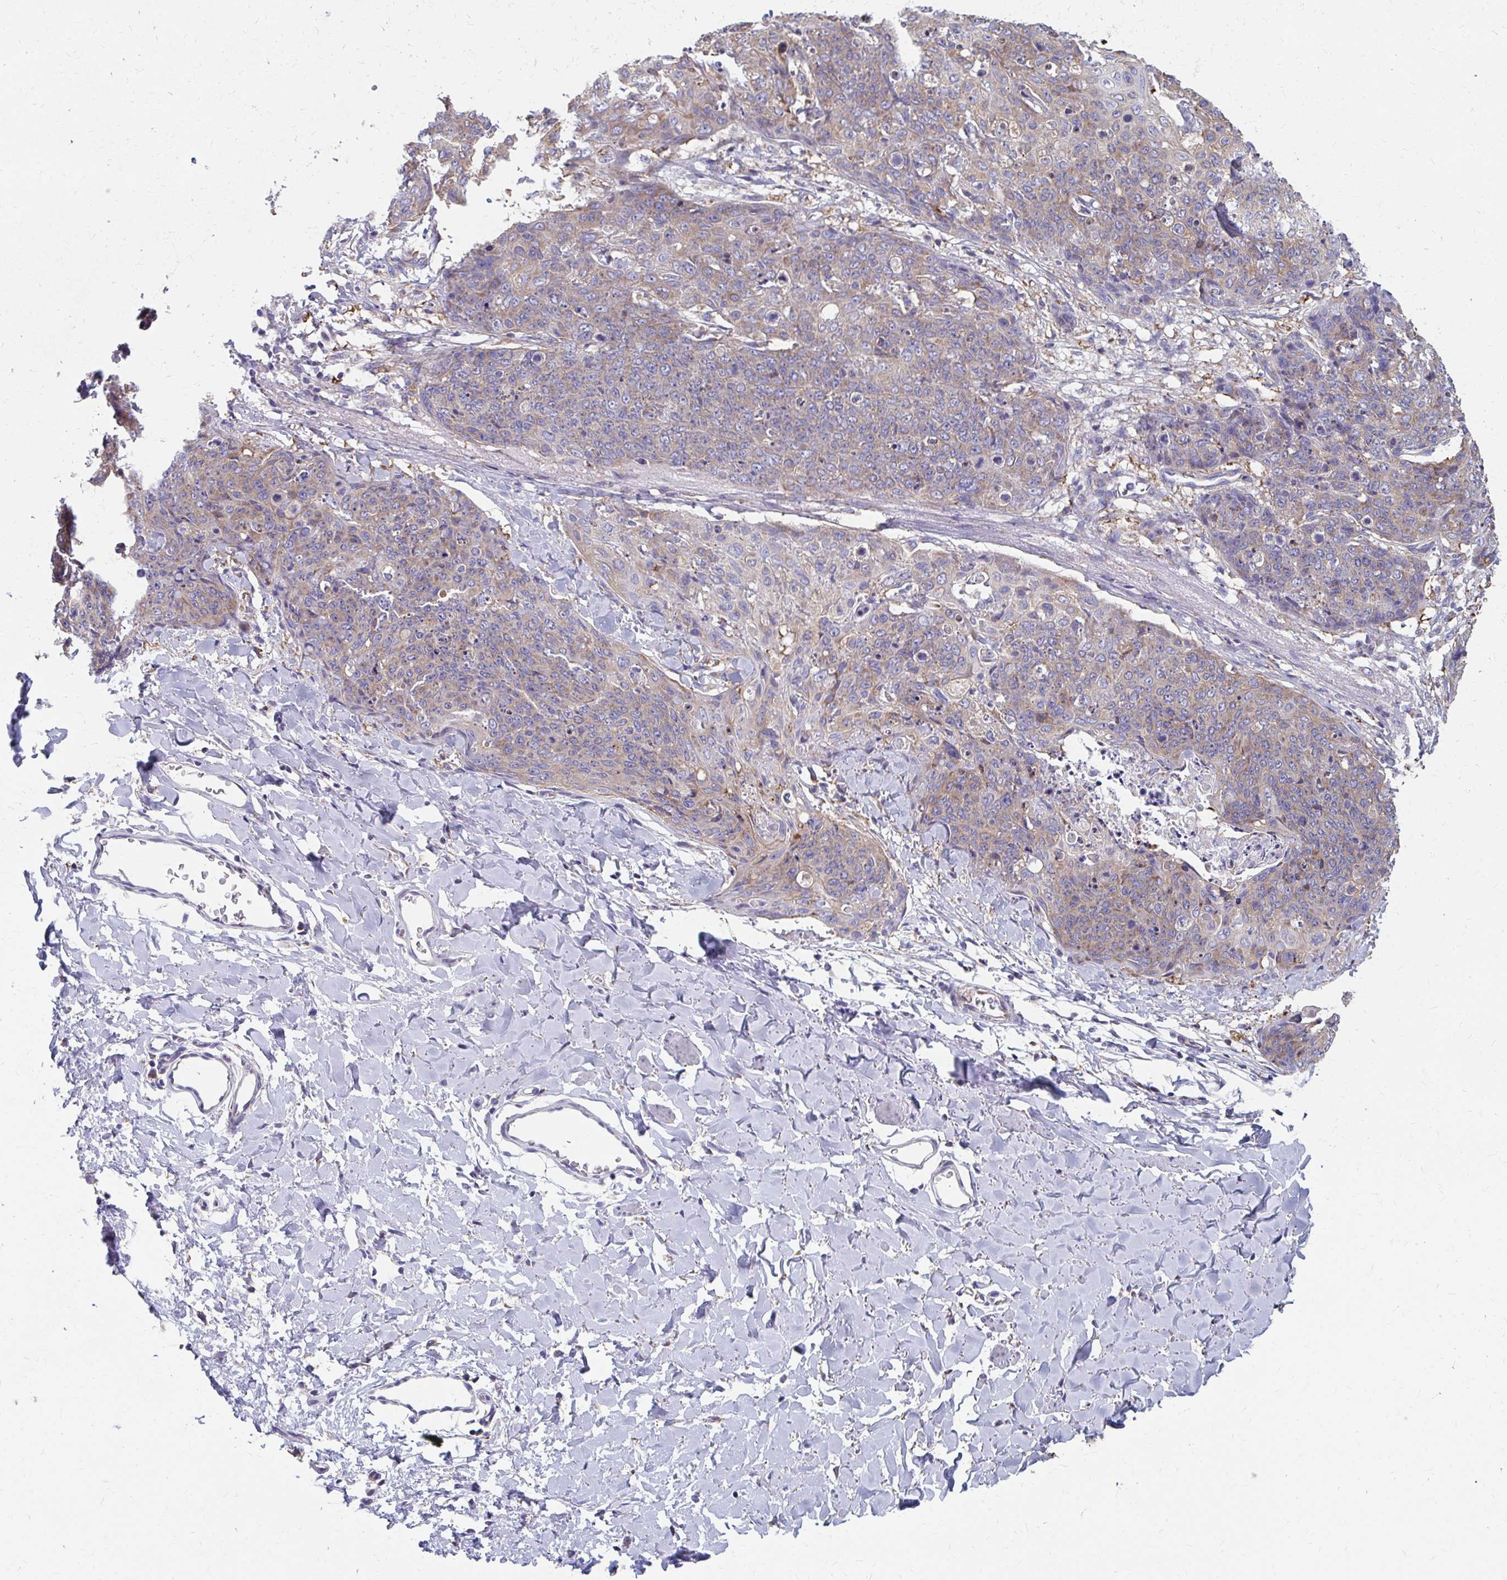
{"staining": {"intensity": "weak", "quantity": ">75%", "location": "cytoplasmic/membranous"}, "tissue": "skin cancer", "cell_type": "Tumor cells", "image_type": "cancer", "snomed": [{"axis": "morphology", "description": "Squamous cell carcinoma, NOS"}, {"axis": "topography", "description": "Skin"}, {"axis": "topography", "description": "Vulva"}], "caption": "Human squamous cell carcinoma (skin) stained with a brown dye demonstrates weak cytoplasmic/membranous positive staining in about >75% of tumor cells.", "gene": "RCC1L", "patient": {"sex": "female", "age": 85}}